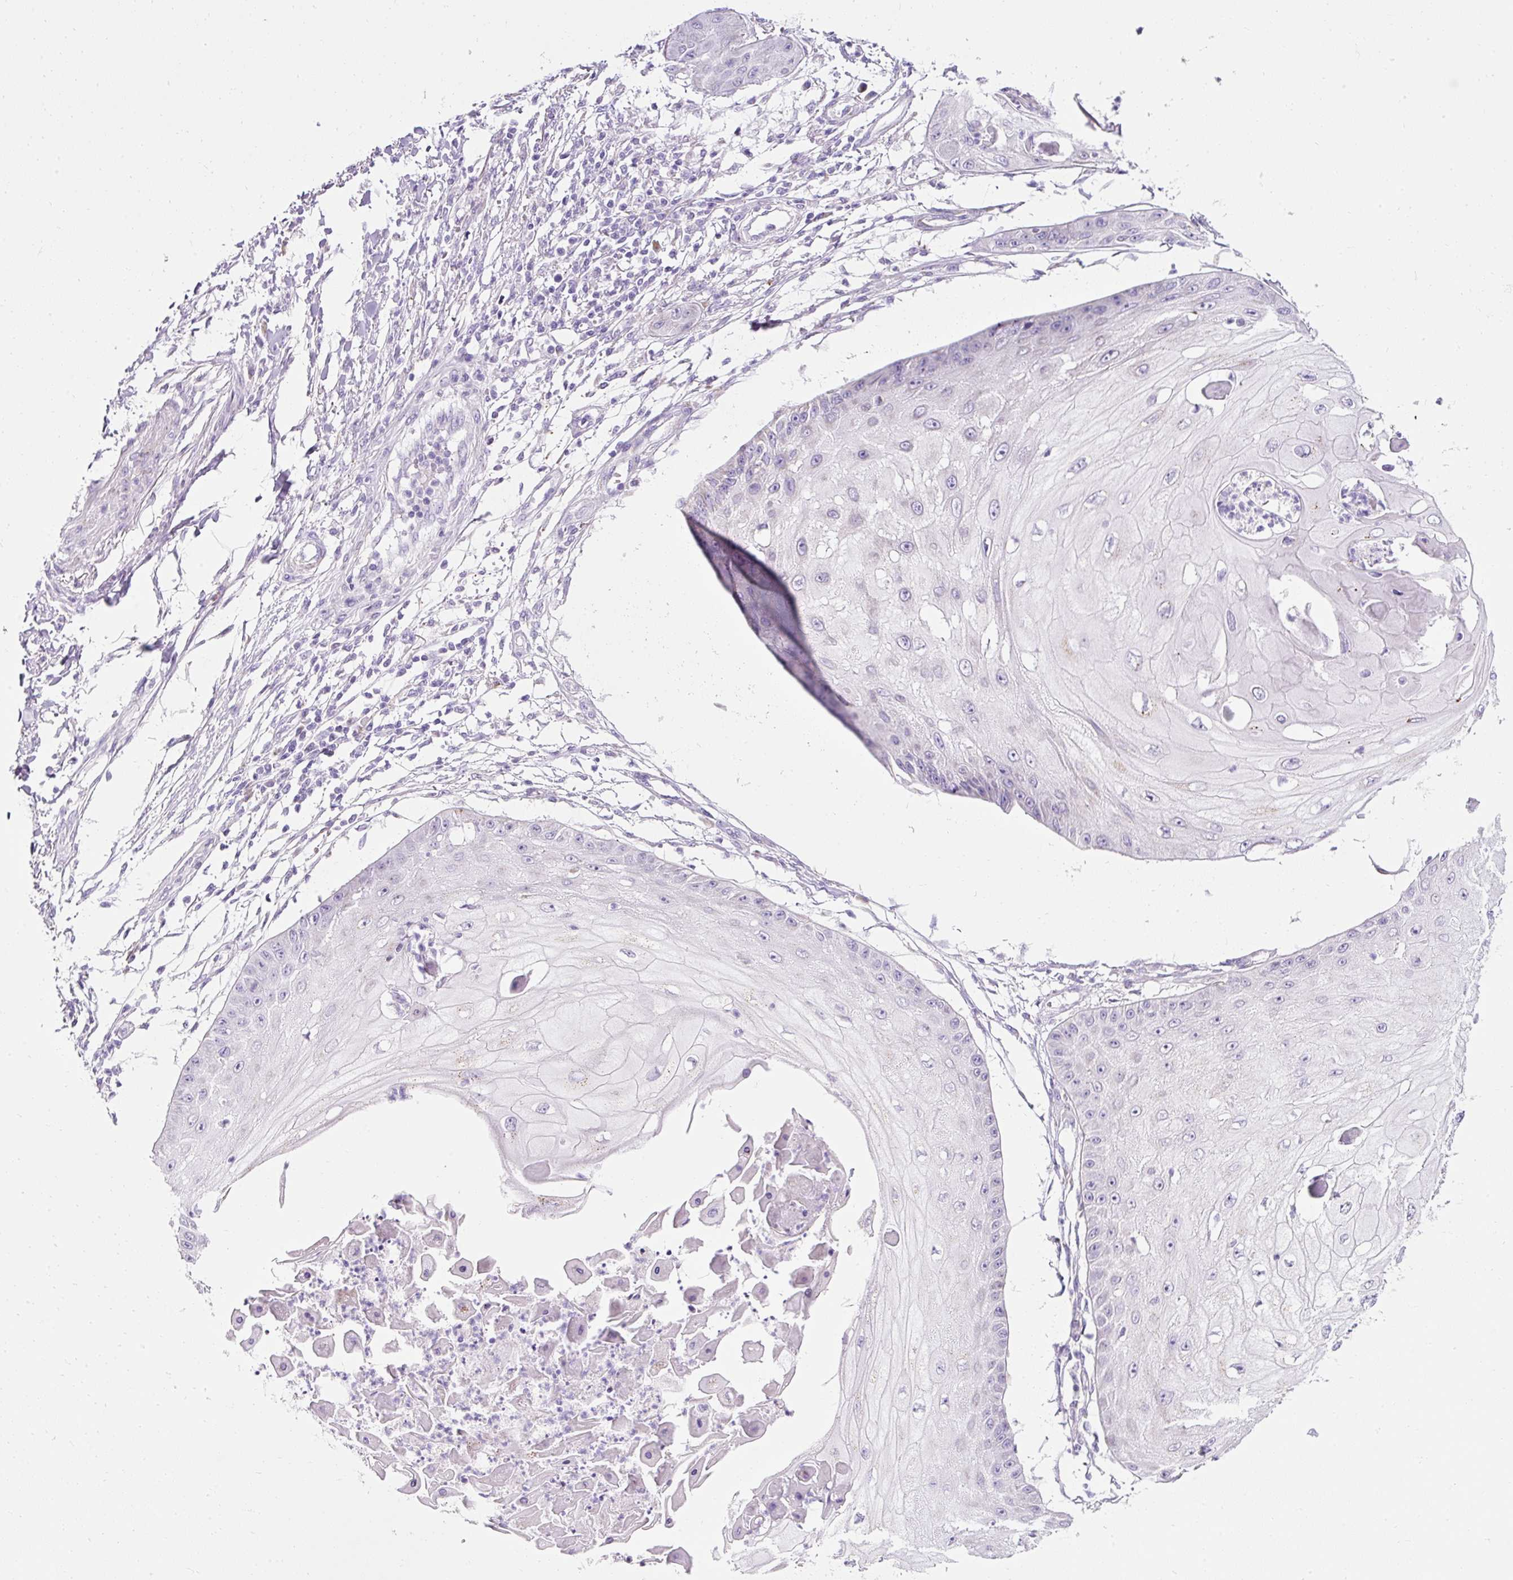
{"staining": {"intensity": "negative", "quantity": "none", "location": "none"}, "tissue": "skin cancer", "cell_type": "Tumor cells", "image_type": "cancer", "snomed": [{"axis": "morphology", "description": "Squamous cell carcinoma, NOS"}, {"axis": "topography", "description": "Skin"}], "caption": "This is an immunohistochemistry histopathology image of human skin cancer (squamous cell carcinoma). There is no expression in tumor cells.", "gene": "PLPP2", "patient": {"sex": "male", "age": 70}}